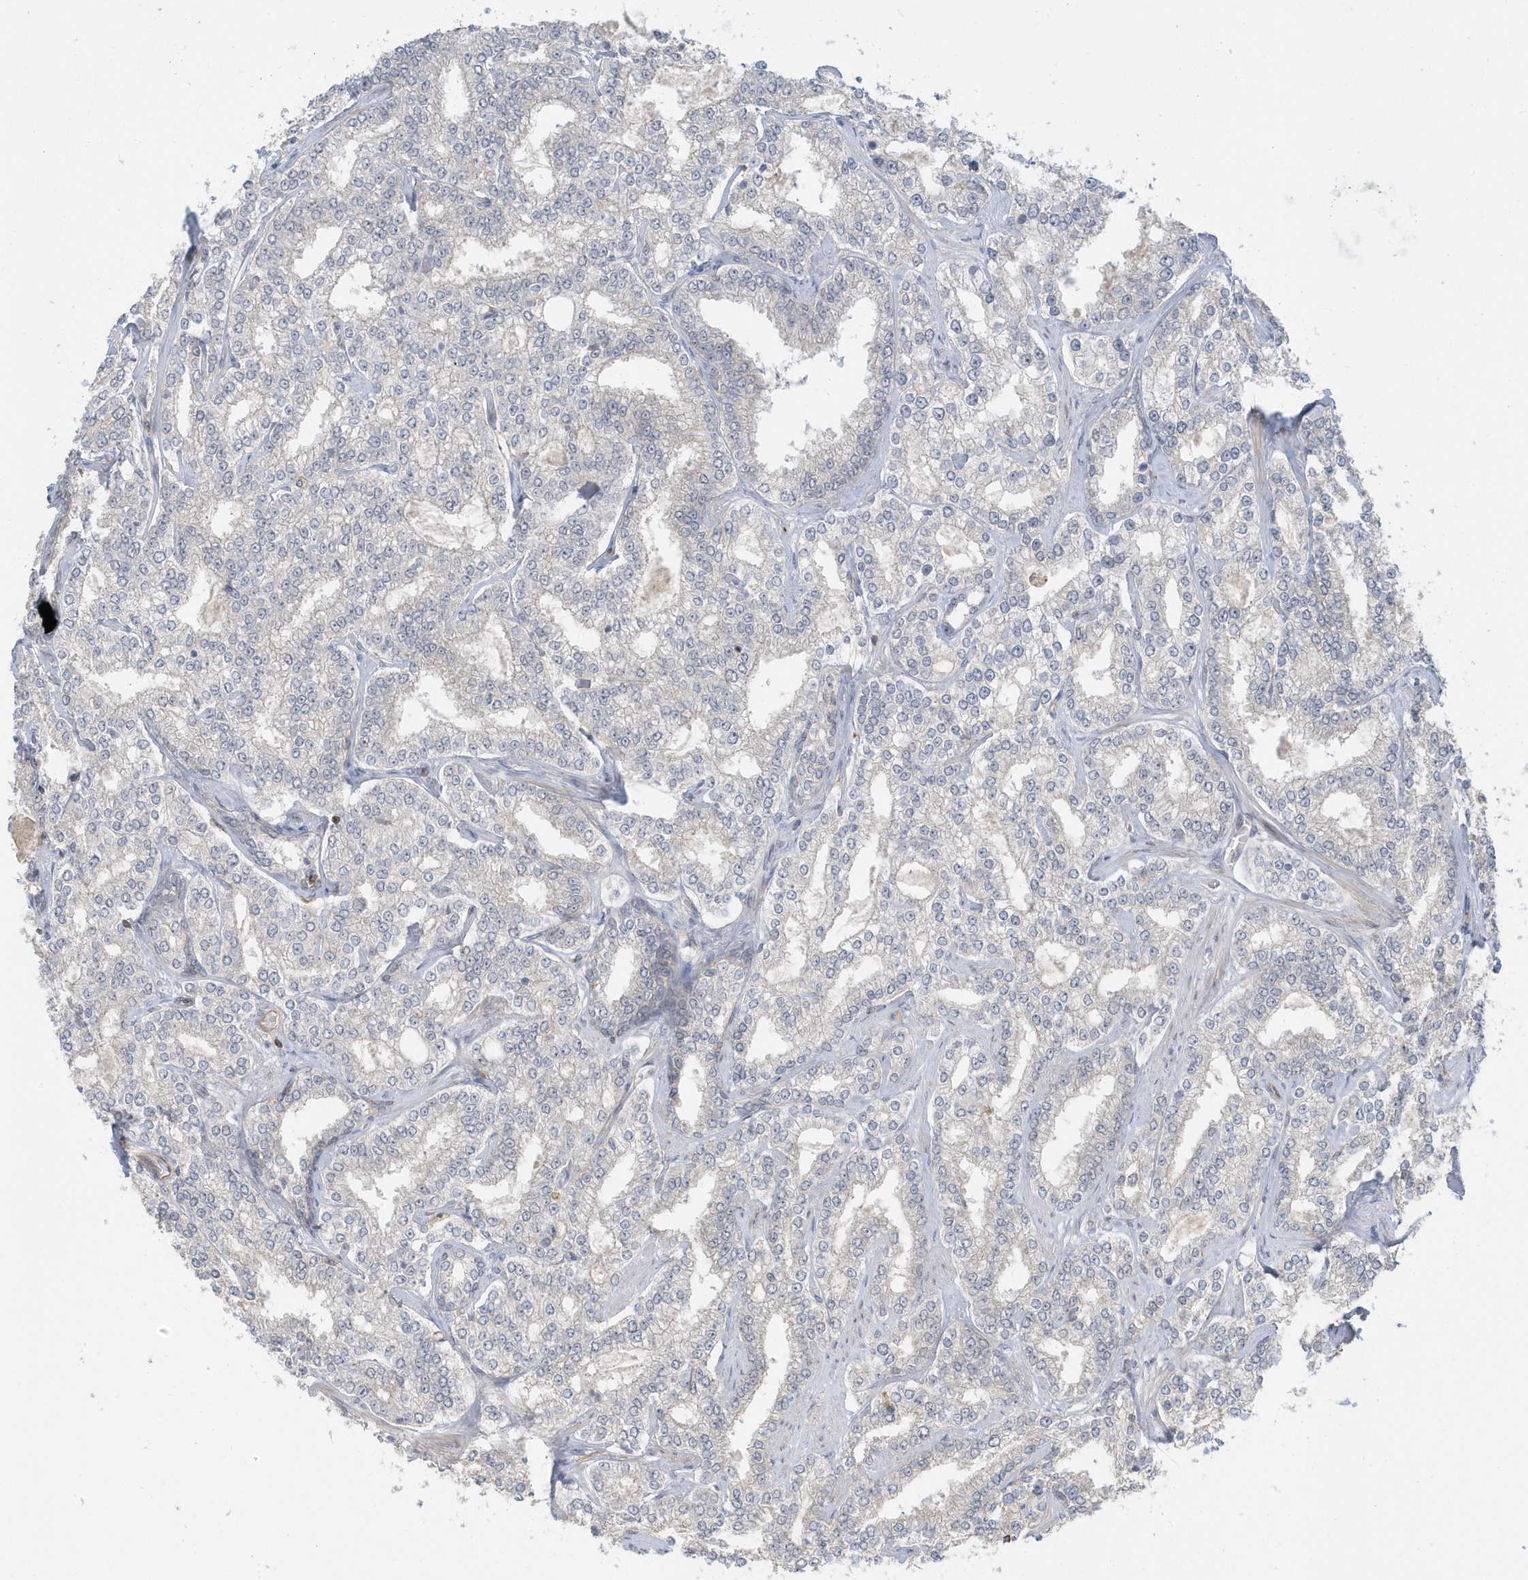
{"staining": {"intensity": "negative", "quantity": "none", "location": "none"}, "tissue": "prostate cancer", "cell_type": "Tumor cells", "image_type": "cancer", "snomed": [{"axis": "morphology", "description": "Normal tissue, NOS"}, {"axis": "morphology", "description": "Adenocarcinoma, High grade"}, {"axis": "topography", "description": "Prostate"}], "caption": "High power microscopy micrograph of an immunohistochemistry (IHC) photomicrograph of prostate adenocarcinoma (high-grade), revealing no significant expression in tumor cells.", "gene": "ZBTB8A", "patient": {"sex": "male", "age": 83}}